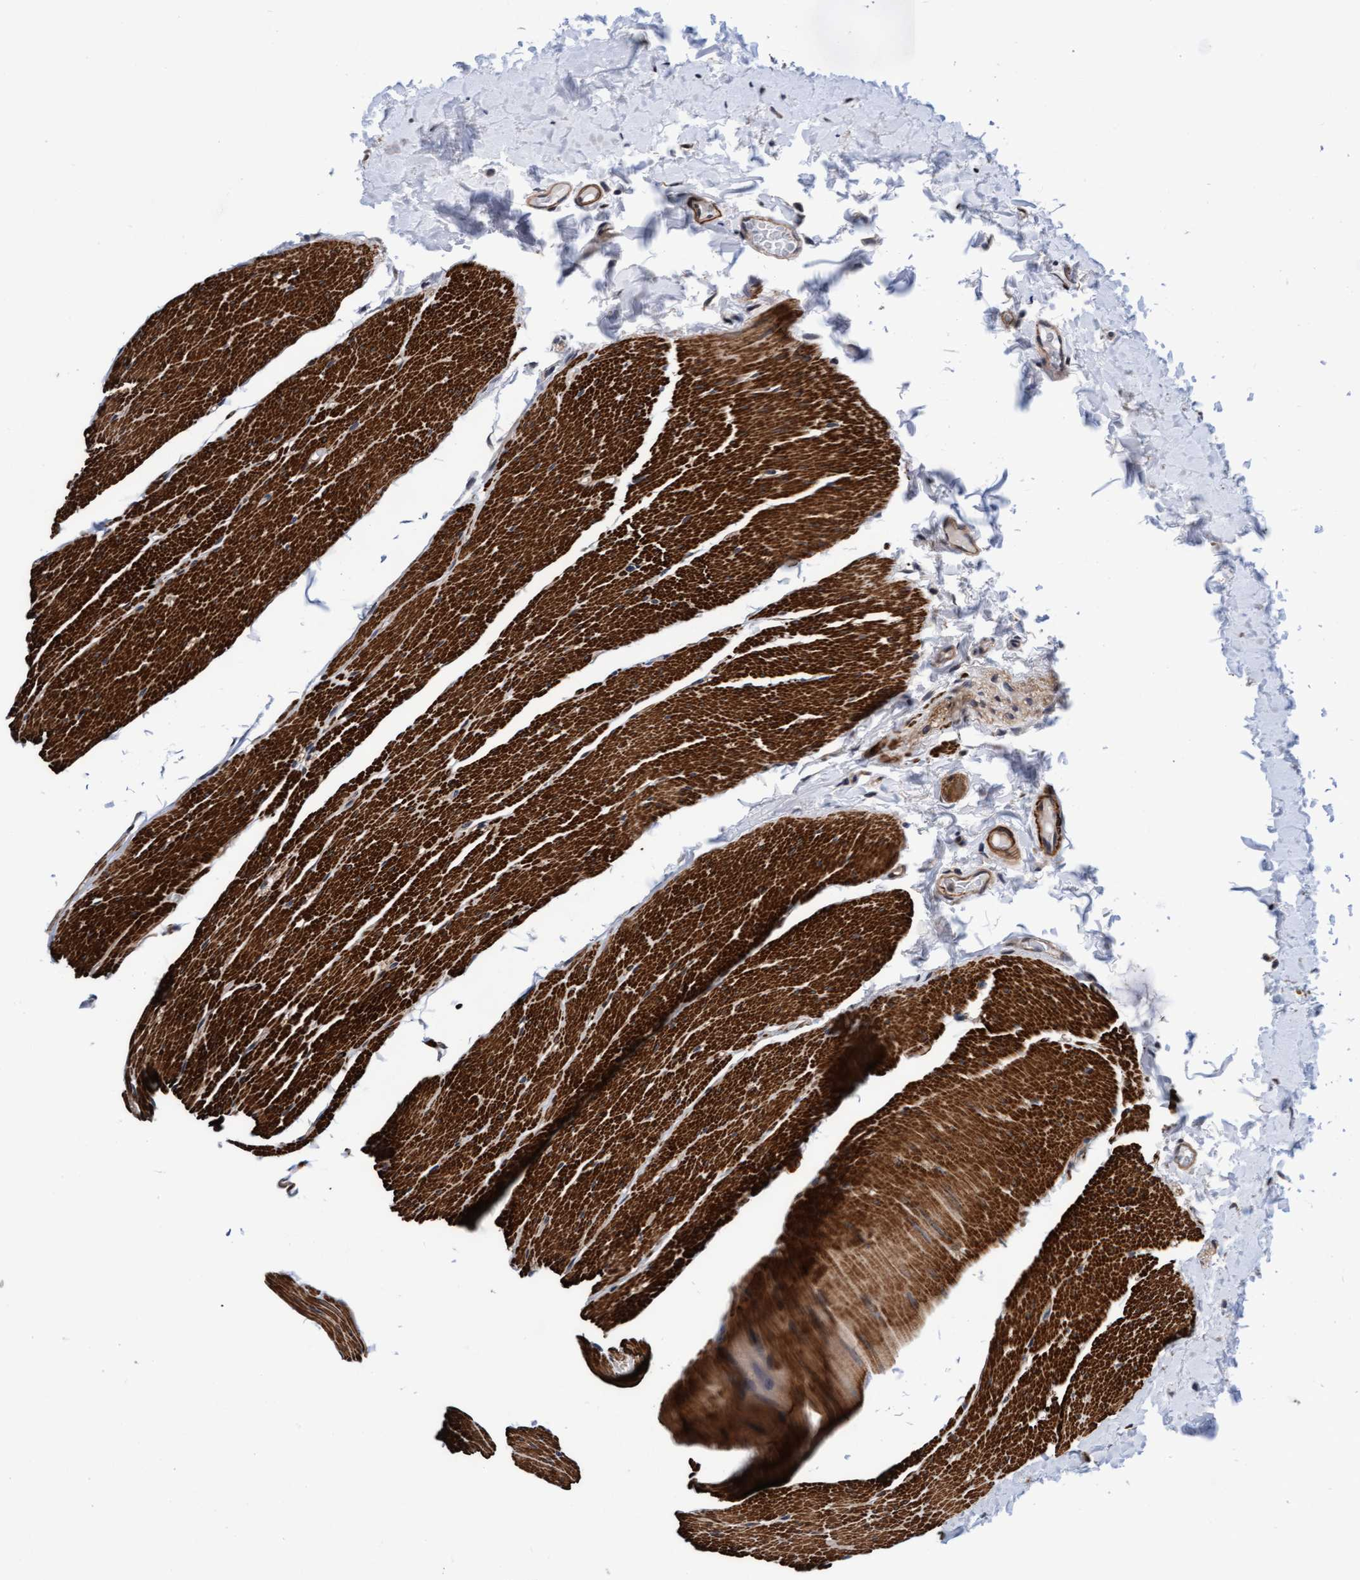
{"staining": {"intensity": "moderate", "quantity": ">75%", "location": "cytoplasmic/membranous"}, "tissue": "colon", "cell_type": "Endothelial cells", "image_type": "normal", "snomed": [{"axis": "morphology", "description": "Normal tissue, NOS"}, {"axis": "topography", "description": "Colon"}], "caption": "Immunohistochemical staining of benign colon displays moderate cytoplasmic/membranous protein expression in about >75% of endothelial cells.", "gene": "EFCAB13", "patient": {"sex": "female", "age": 56}}